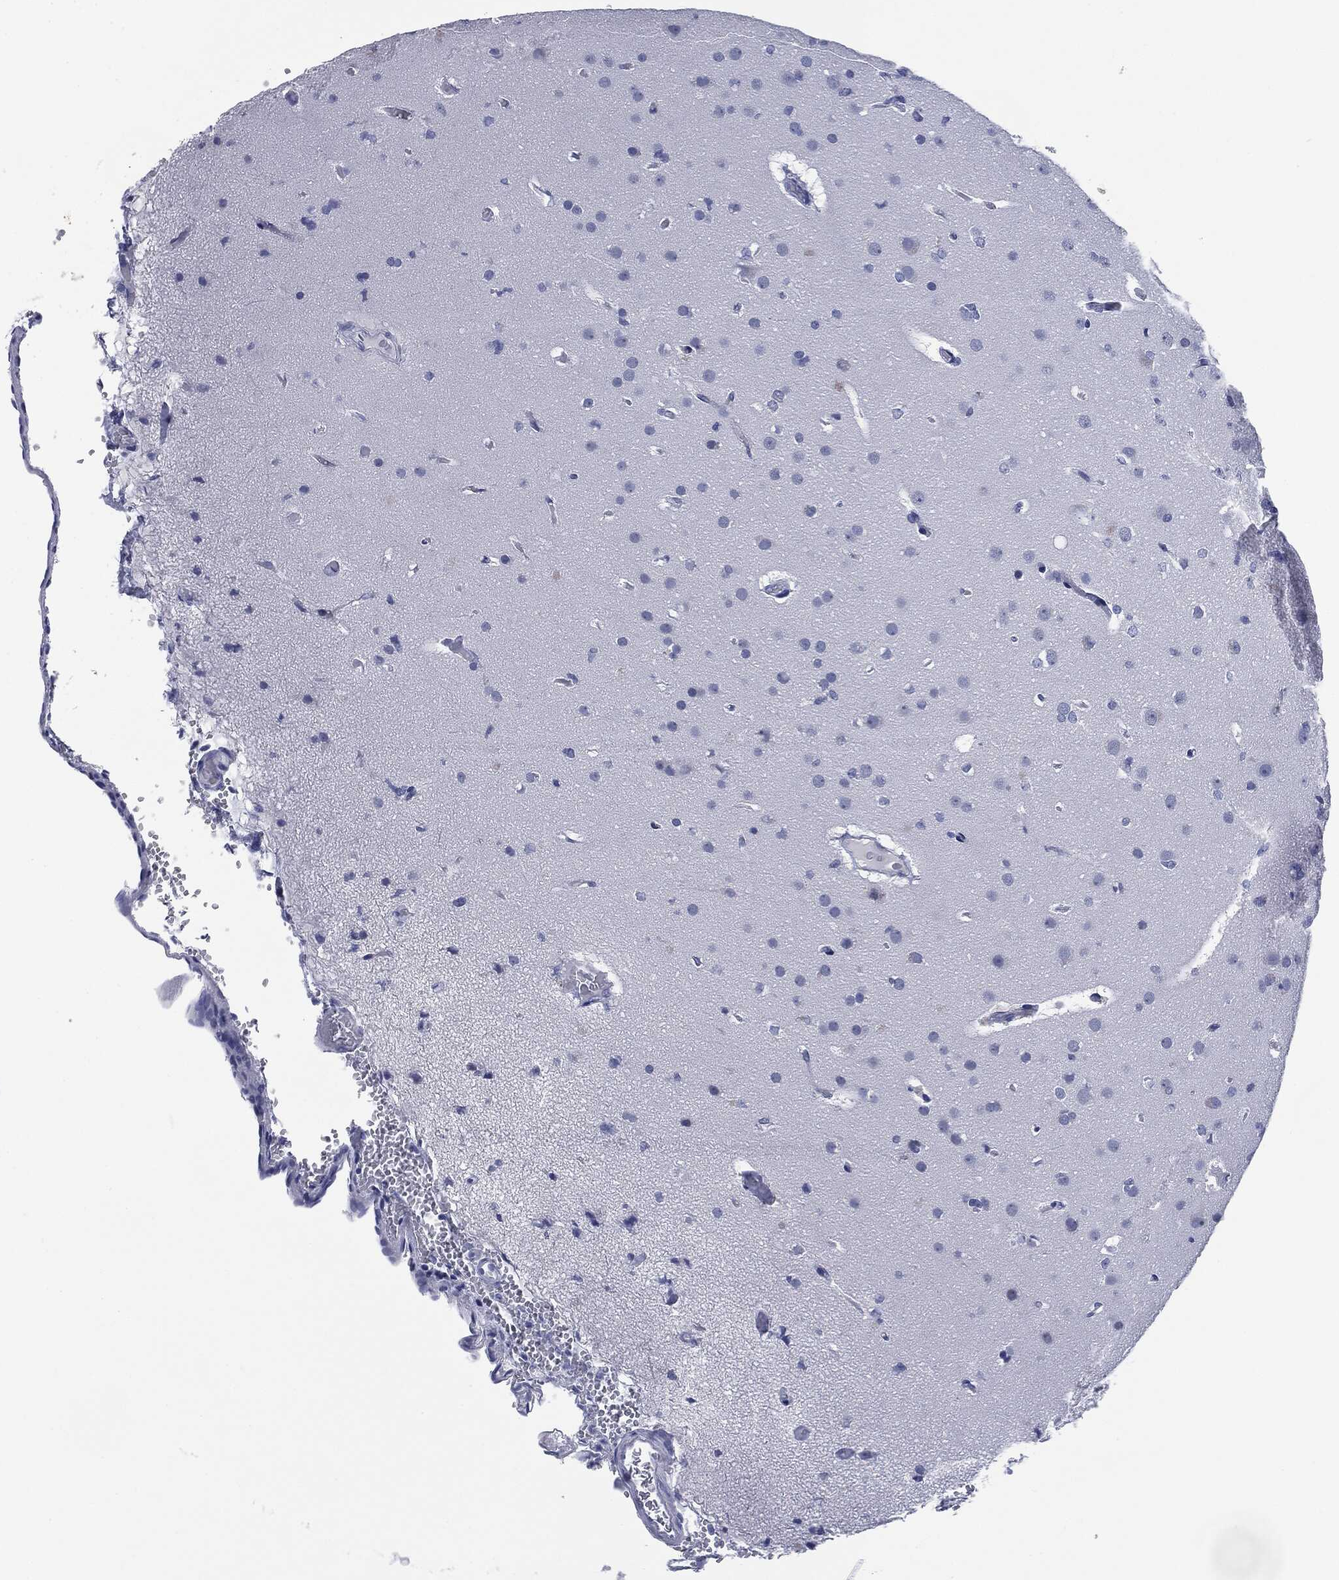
{"staining": {"intensity": "negative", "quantity": "none", "location": "none"}, "tissue": "glioma", "cell_type": "Tumor cells", "image_type": "cancer", "snomed": [{"axis": "morphology", "description": "Glioma, malignant, NOS"}, {"axis": "topography", "description": "Cerebral cortex"}], "caption": "Malignant glioma was stained to show a protein in brown. There is no significant expression in tumor cells.", "gene": "ATP2A1", "patient": {"sex": "male", "age": 58}}